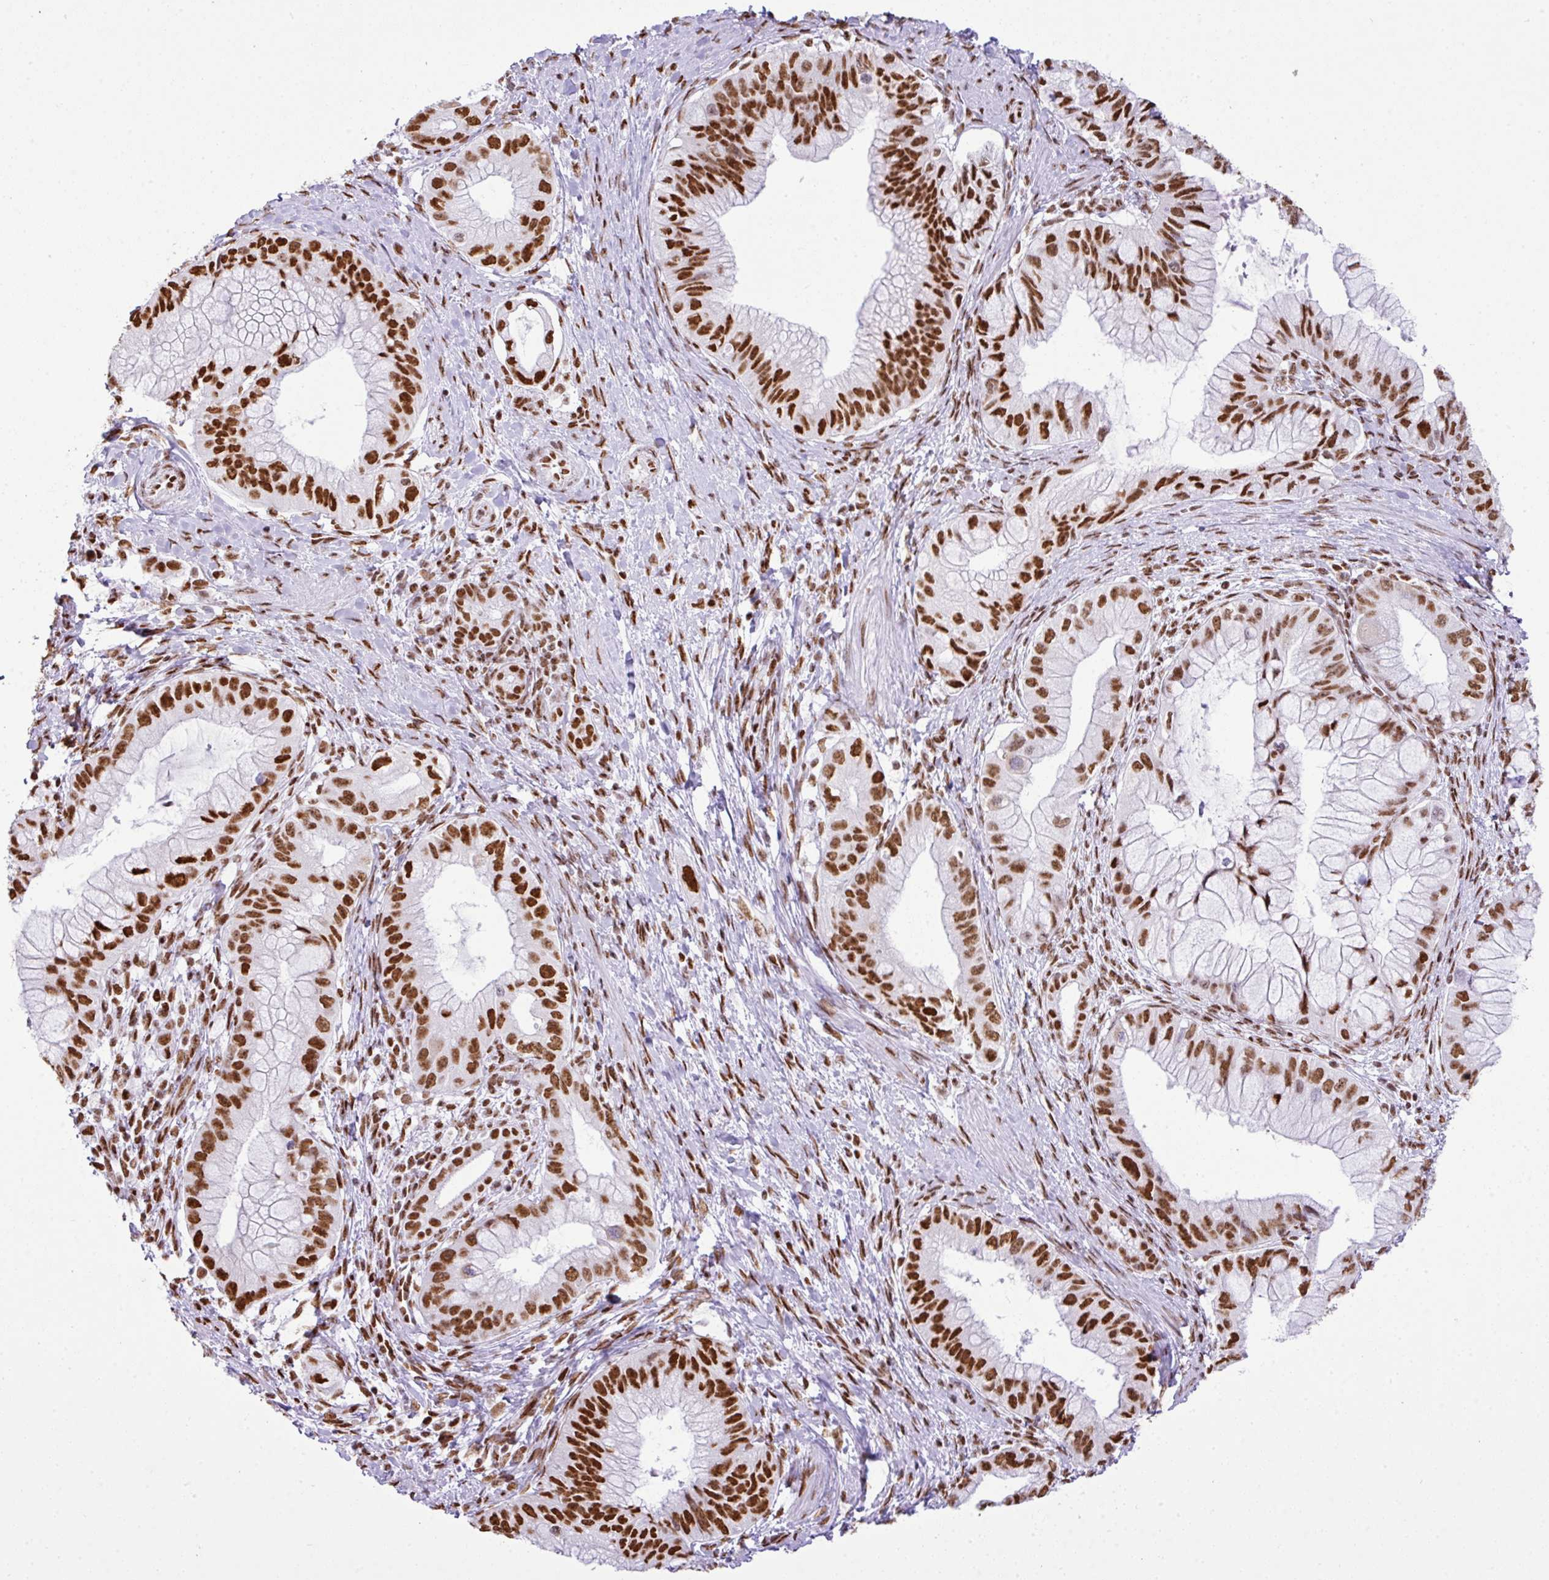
{"staining": {"intensity": "strong", "quantity": ">75%", "location": "nuclear"}, "tissue": "pancreatic cancer", "cell_type": "Tumor cells", "image_type": "cancer", "snomed": [{"axis": "morphology", "description": "Adenocarcinoma, NOS"}, {"axis": "topography", "description": "Pancreas"}], "caption": "IHC image of neoplastic tissue: human pancreatic cancer (adenocarcinoma) stained using immunohistochemistry reveals high levels of strong protein expression localized specifically in the nuclear of tumor cells, appearing as a nuclear brown color.", "gene": "RARG", "patient": {"sex": "male", "age": 48}}